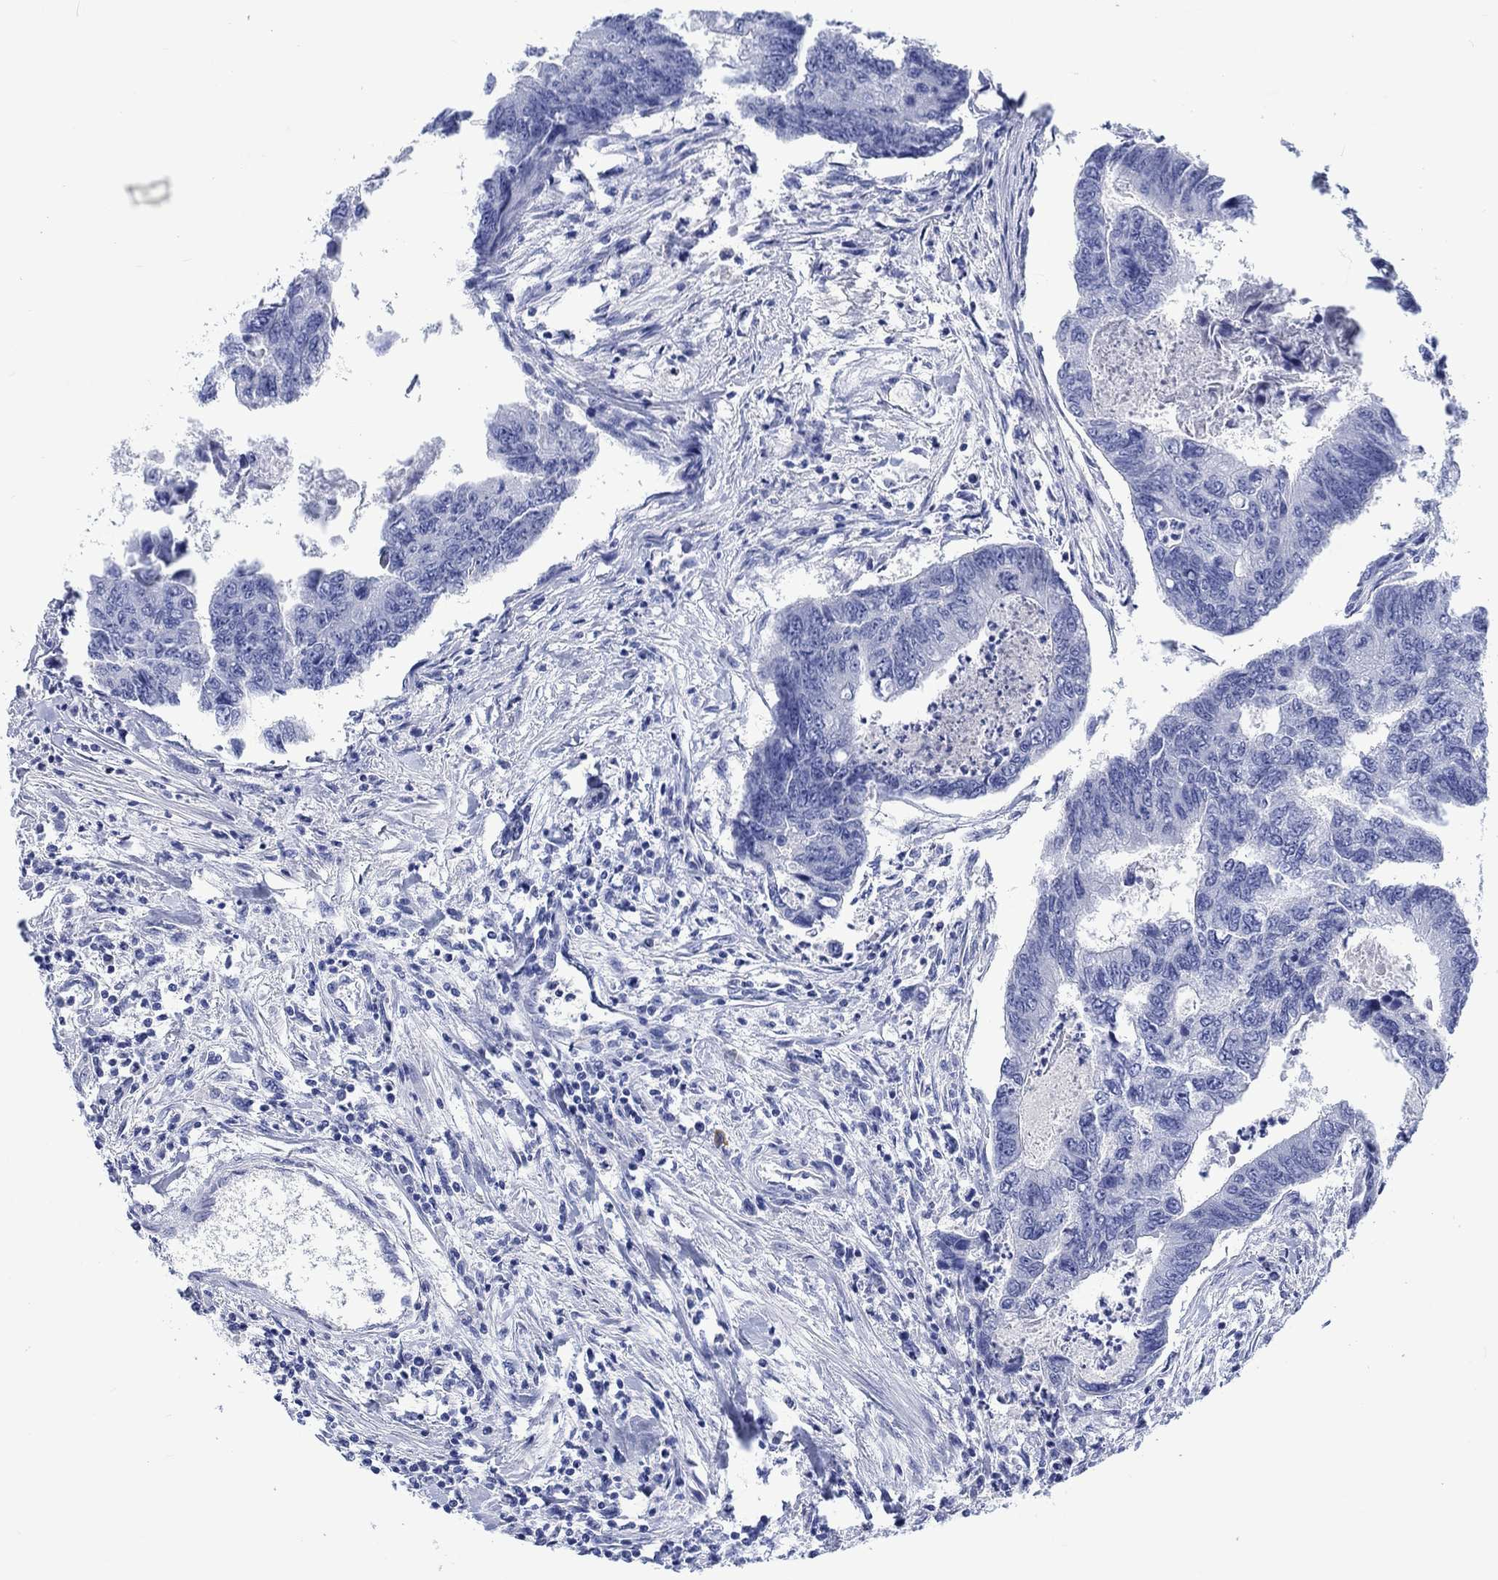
{"staining": {"intensity": "negative", "quantity": "none", "location": "none"}, "tissue": "colorectal cancer", "cell_type": "Tumor cells", "image_type": "cancer", "snomed": [{"axis": "morphology", "description": "Adenocarcinoma, NOS"}, {"axis": "topography", "description": "Colon"}], "caption": "Image shows no significant protein staining in tumor cells of colorectal adenocarcinoma.", "gene": "CACNG3", "patient": {"sex": "female", "age": 65}}